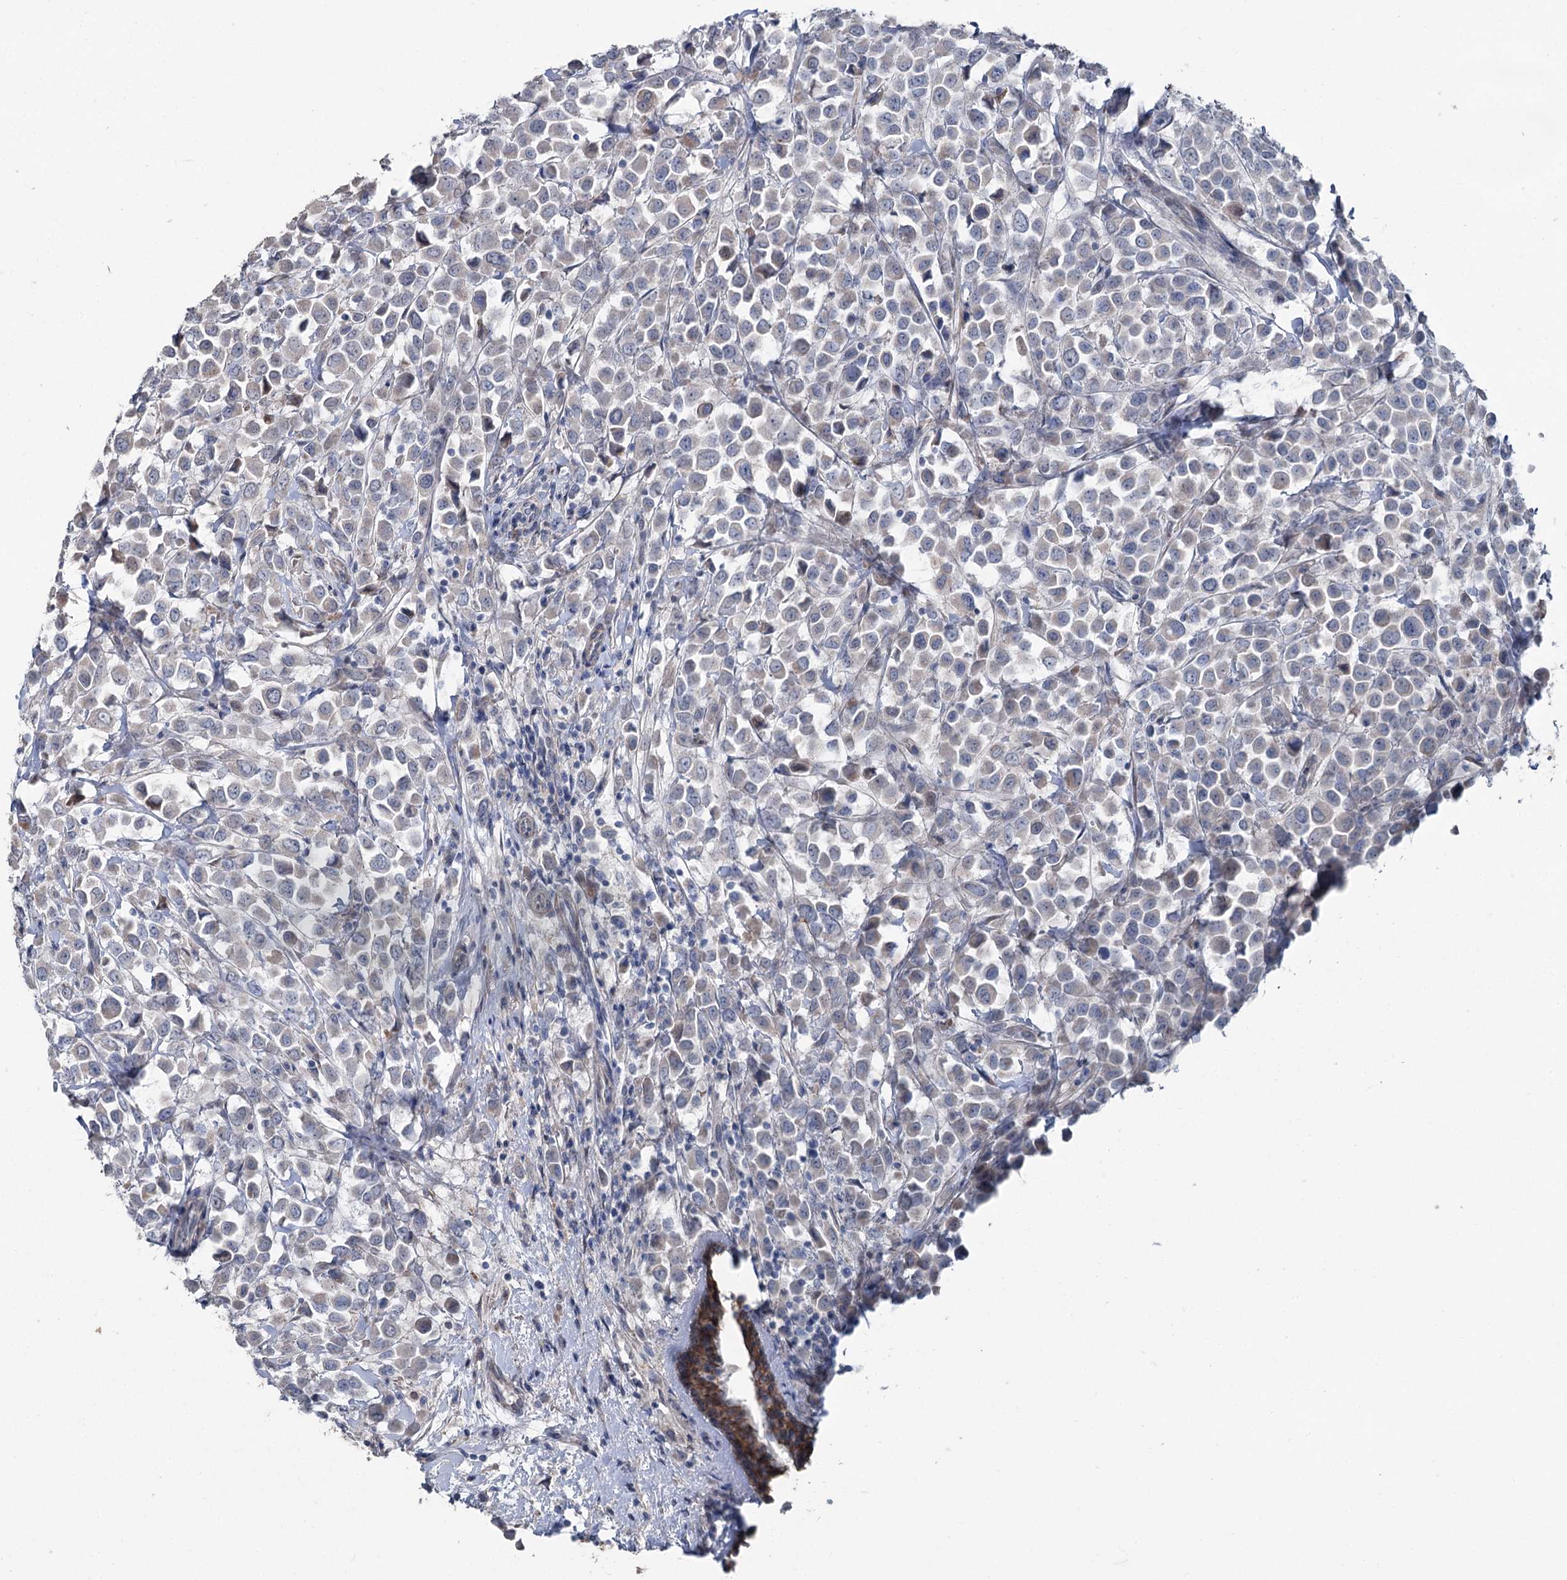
{"staining": {"intensity": "negative", "quantity": "none", "location": "none"}, "tissue": "breast cancer", "cell_type": "Tumor cells", "image_type": "cancer", "snomed": [{"axis": "morphology", "description": "Duct carcinoma"}, {"axis": "topography", "description": "Breast"}], "caption": "Tumor cells are negative for protein expression in human breast cancer.", "gene": "FAM120B", "patient": {"sex": "female", "age": 61}}